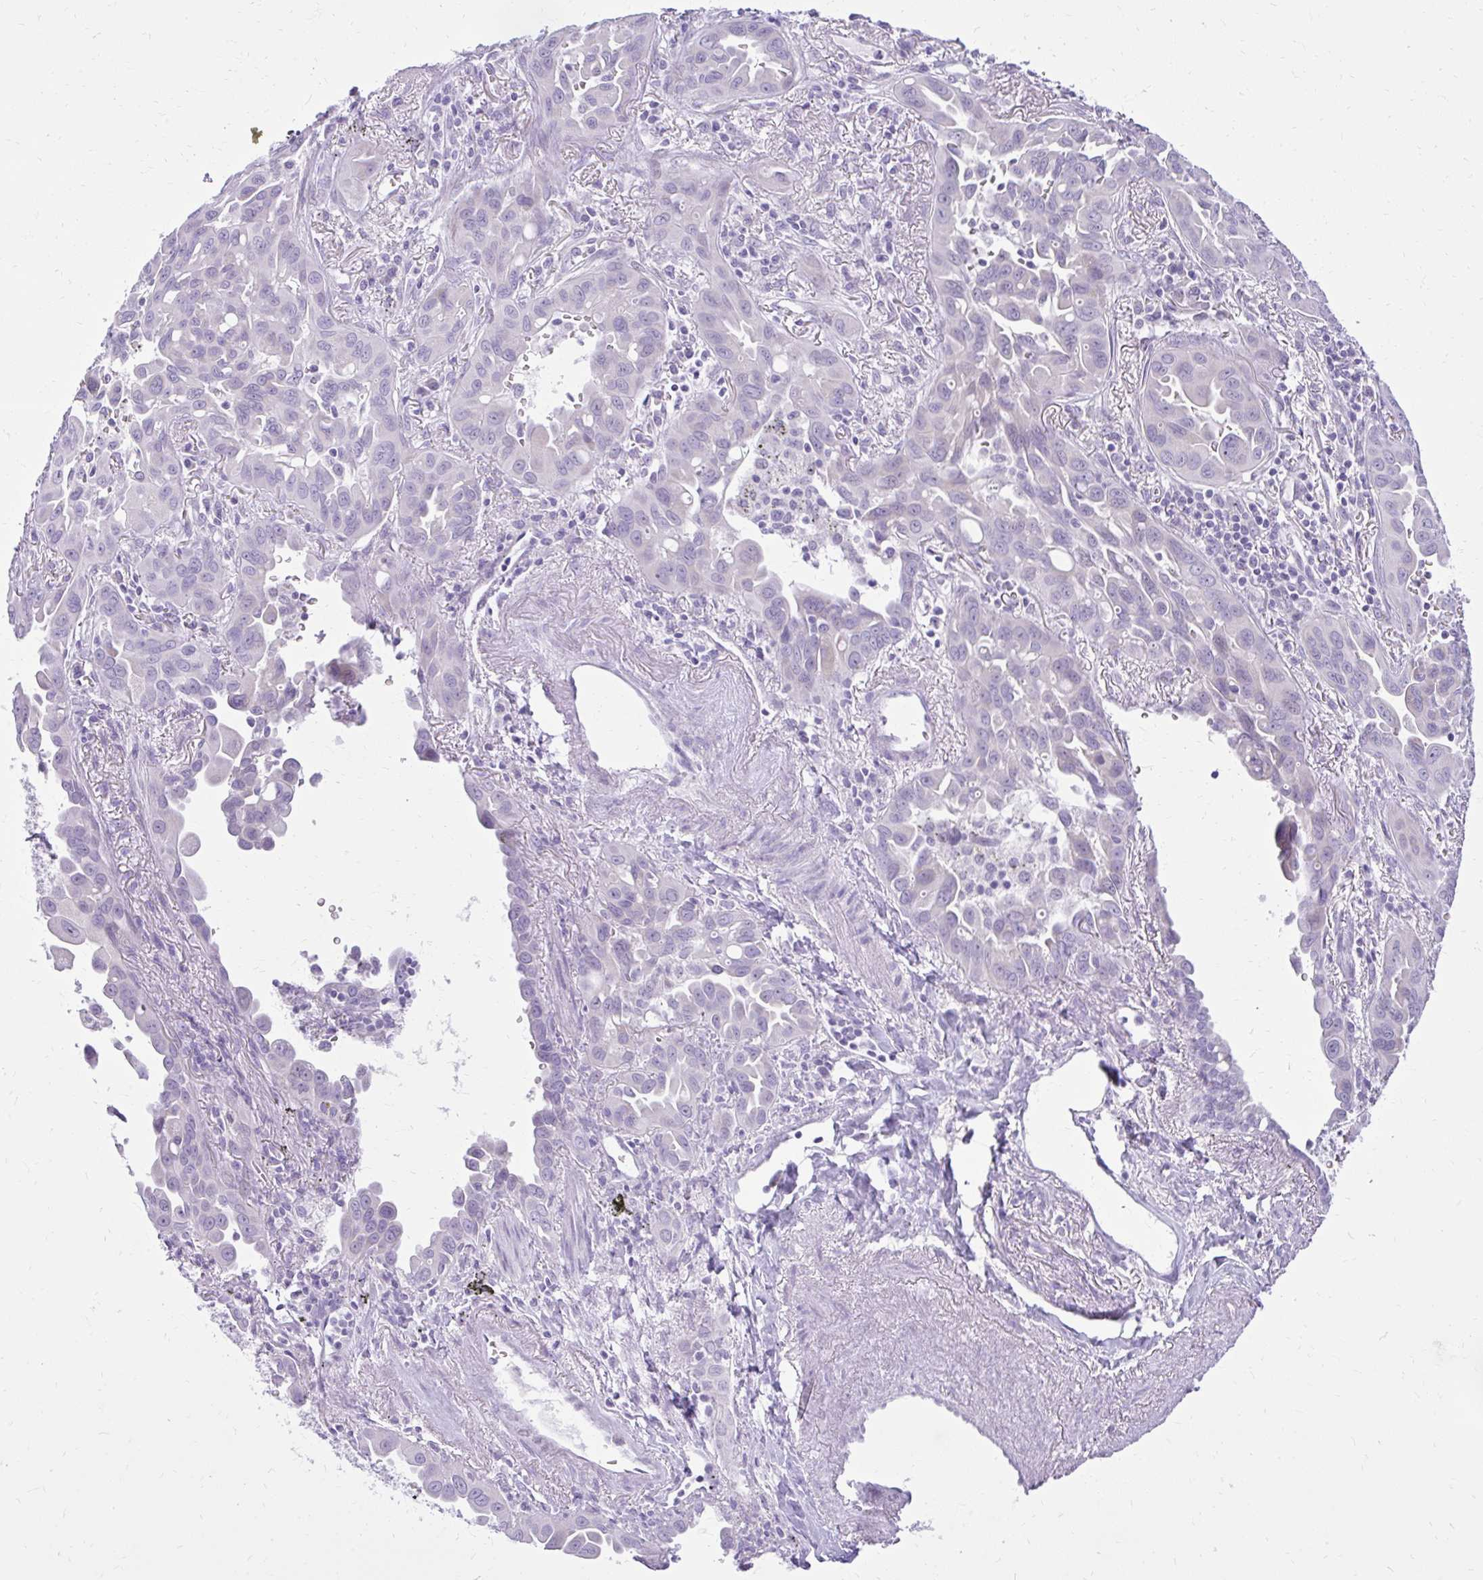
{"staining": {"intensity": "negative", "quantity": "none", "location": "none"}, "tissue": "lung cancer", "cell_type": "Tumor cells", "image_type": "cancer", "snomed": [{"axis": "morphology", "description": "Adenocarcinoma, NOS"}, {"axis": "topography", "description": "Lung"}], "caption": "Tumor cells are negative for protein expression in human adenocarcinoma (lung). Nuclei are stained in blue.", "gene": "PRAP1", "patient": {"sex": "male", "age": 68}}